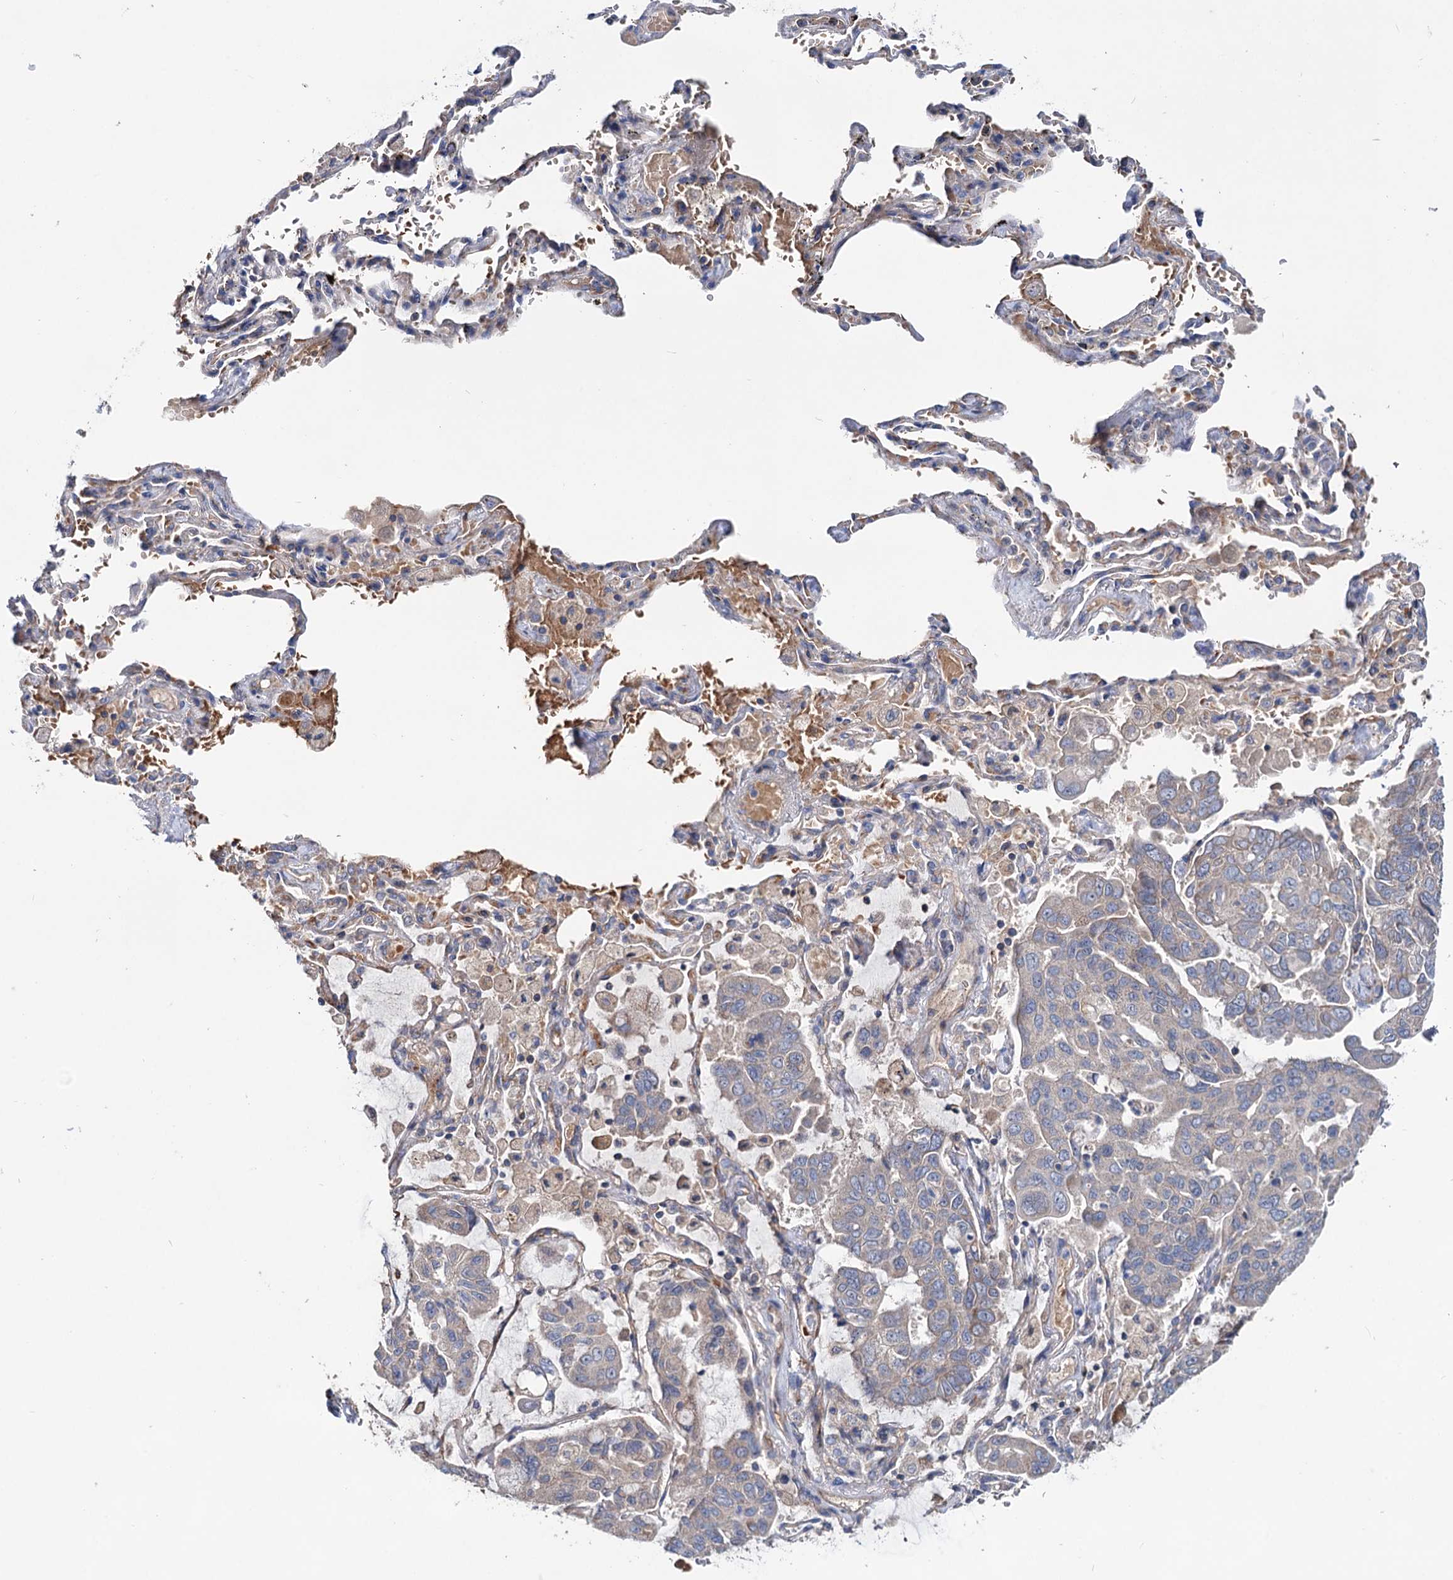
{"staining": {"intensity": "weak", "quantity": "<25%", "location": "cytoplasmic/membranous"}, "tissue": "lung cancer", "cell_type": "Tumor cells", "image_type": "cancer", "snomed": [{"axis": "morphology", "description": "Adenocarcinoma, NOS"}, {"axis": "topography", "description": "Lung"}], "caption": "This is a image of immunohistochemistry staining of lung cancer (adenocarcinoma), which shows no expression in tumor cells. Brightfield microscopy of immunohistochemistry (IHC) stained with DAB (3,3'-diaminobenzidine) (brown) and hematoxylin (blue), captured at high magnification.", "gene": "PTDSS2", "patient": {"sex": "male", "age": 64}}